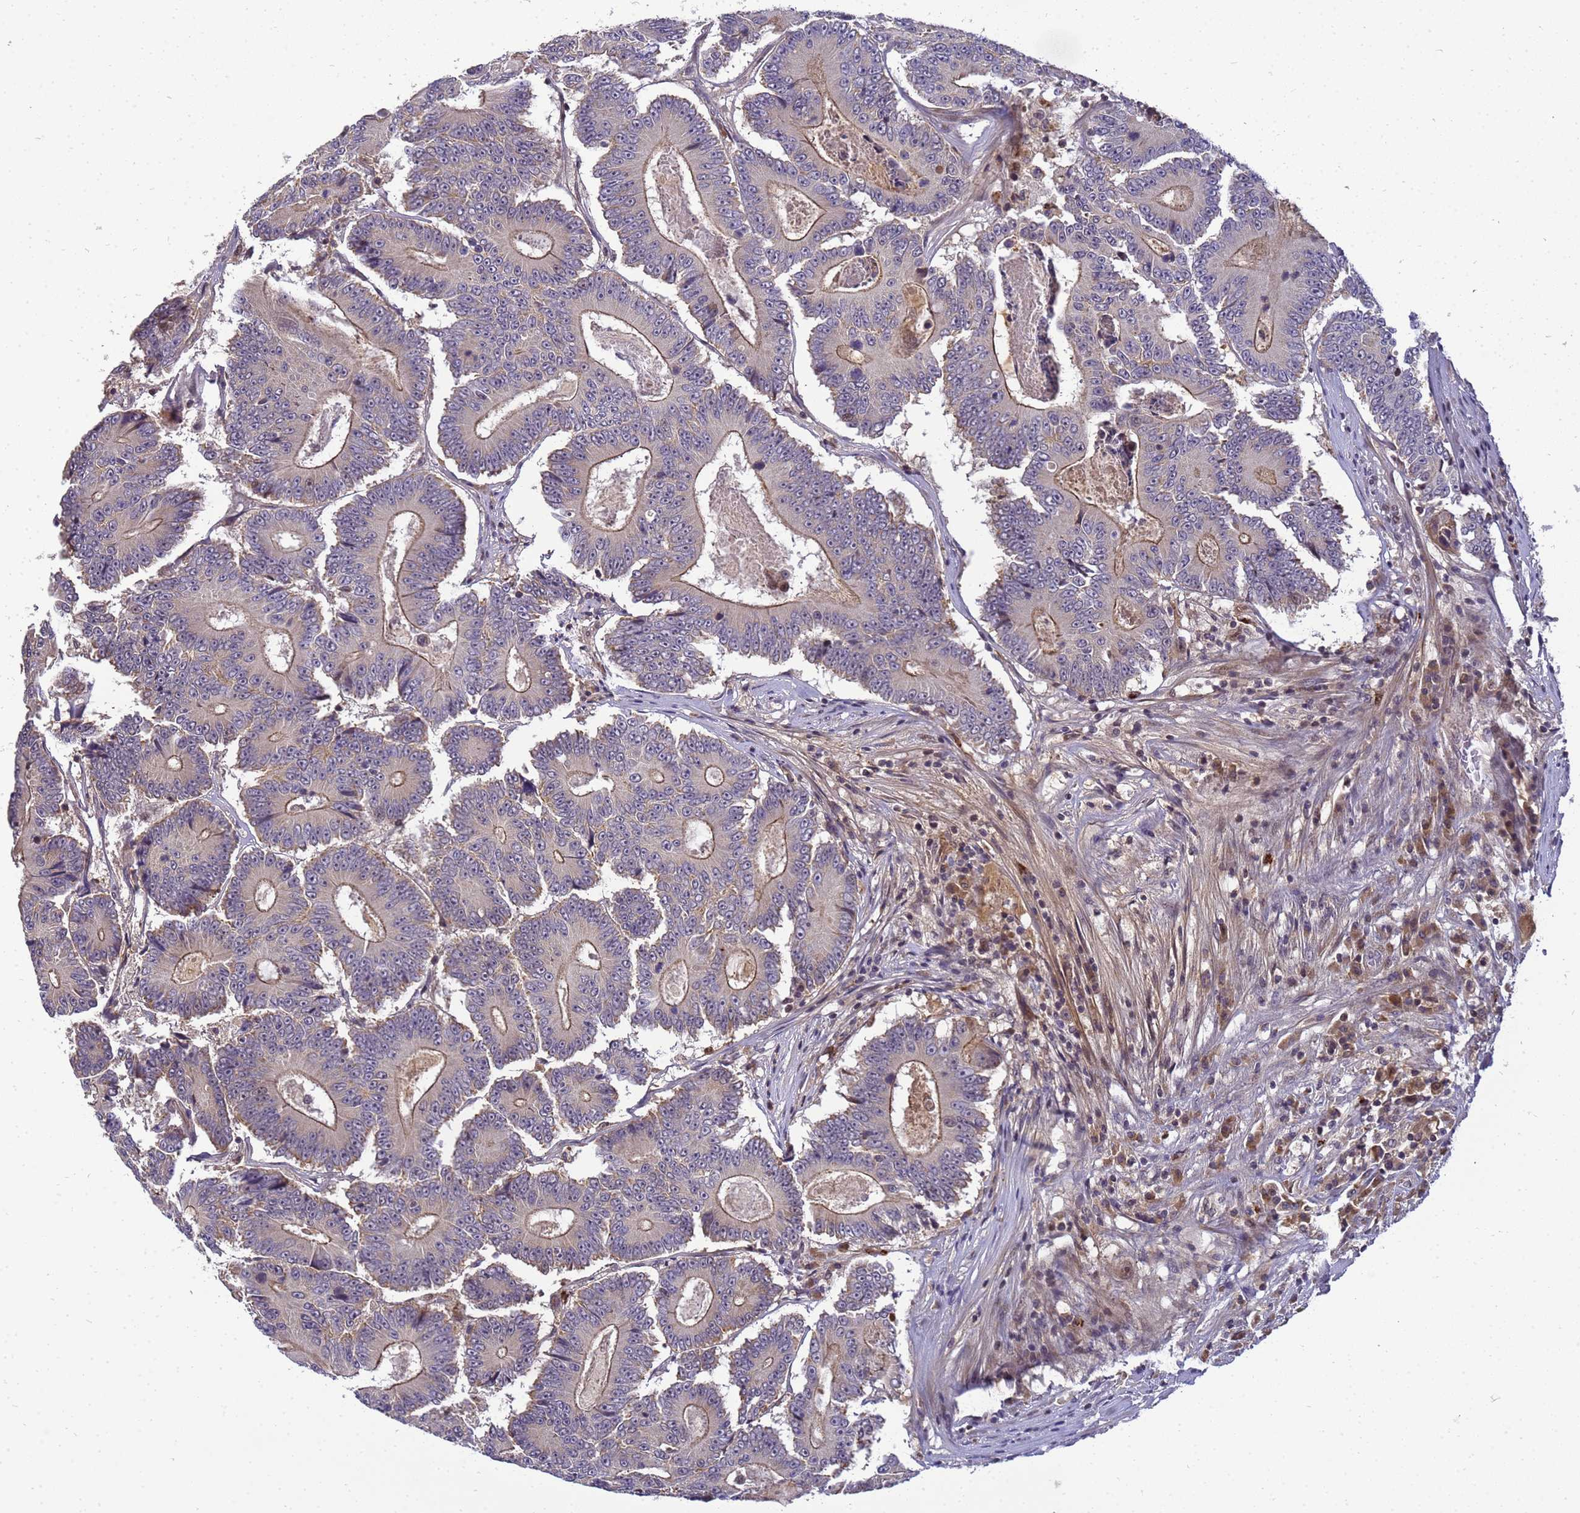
{"staining": {"intensity": "weak", "quantity": "<25%", "location": "cytoplasmic/membranous"}, "tissue": "colorectal cancer", "cell_type": "Tumor cells", "image_type": "cancer", "snomed": [{"axis": "morphology", "description": "Adenocarcinoma, NOS"}, {"axis": "topography", "description": "Colon"}], "caption": "Immunohistochemistry (IHC) photomicrograph of adenocarcinoma (colorectal) stained for a protein (brown), which reveals no staining in tumor cells.", "gene": "TMEM74B", "patient": {"sex": "male", "age": 83}}